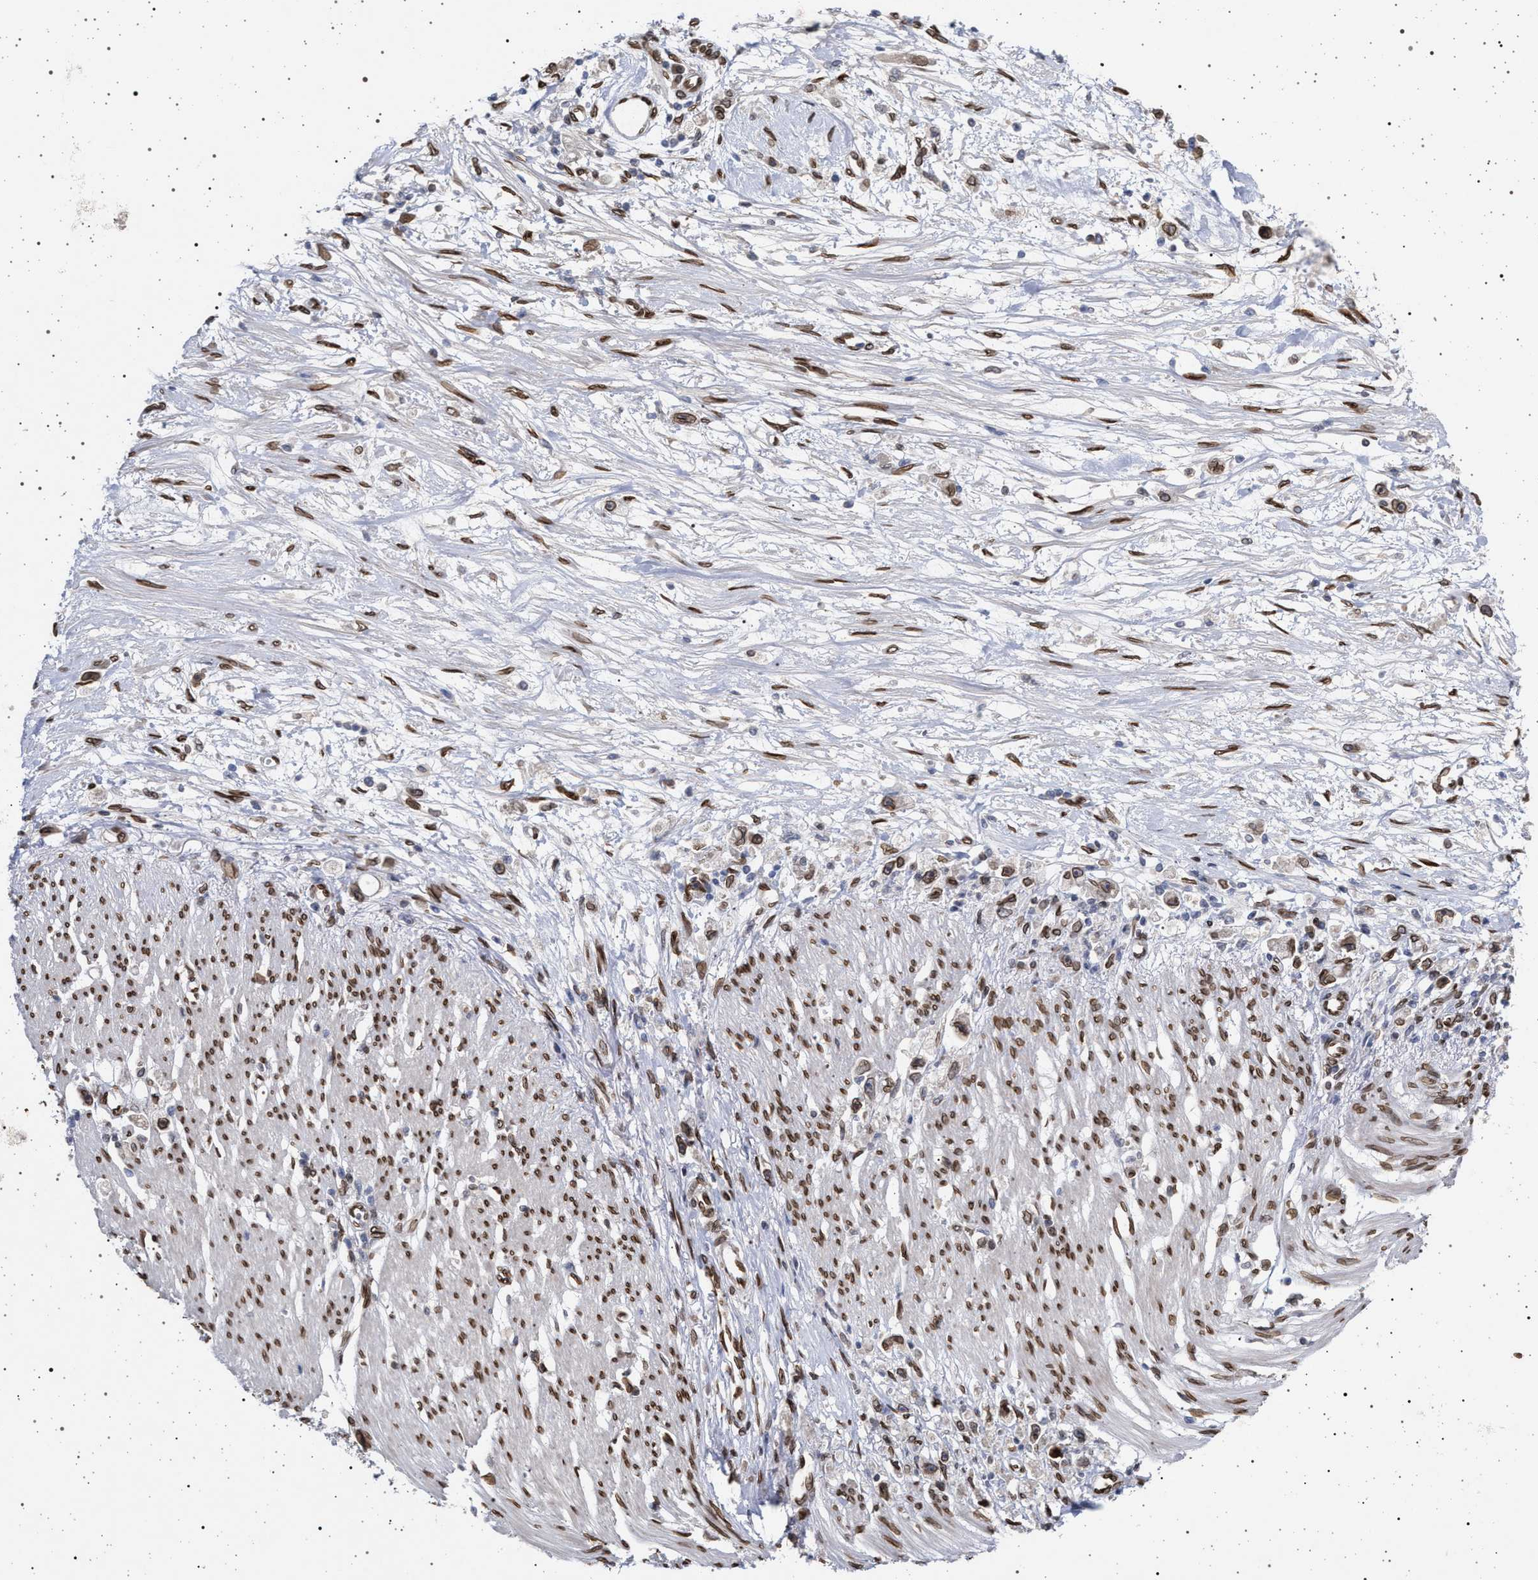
{"staining": {"intensity": "moderate", "quantity": ">75%", "location": "nuclear"}, "tissue": "stomach cancer", "cell_type": "Tumor cells", "image_type": "cancer", "snomed": [{"axis": "morphology", "description": "Adenocarcinoma, NOS"}, {"axis": "topography", "description": "Stomach"}], "caption": "Moderate nuclear positivity is identified in about >75% of tumor cells in stomach cancer. (DAB = brown stain, brightfield microscopy at high magnification).", "gene": "ING2", "patient": {"sex": "female", "age": 59}}